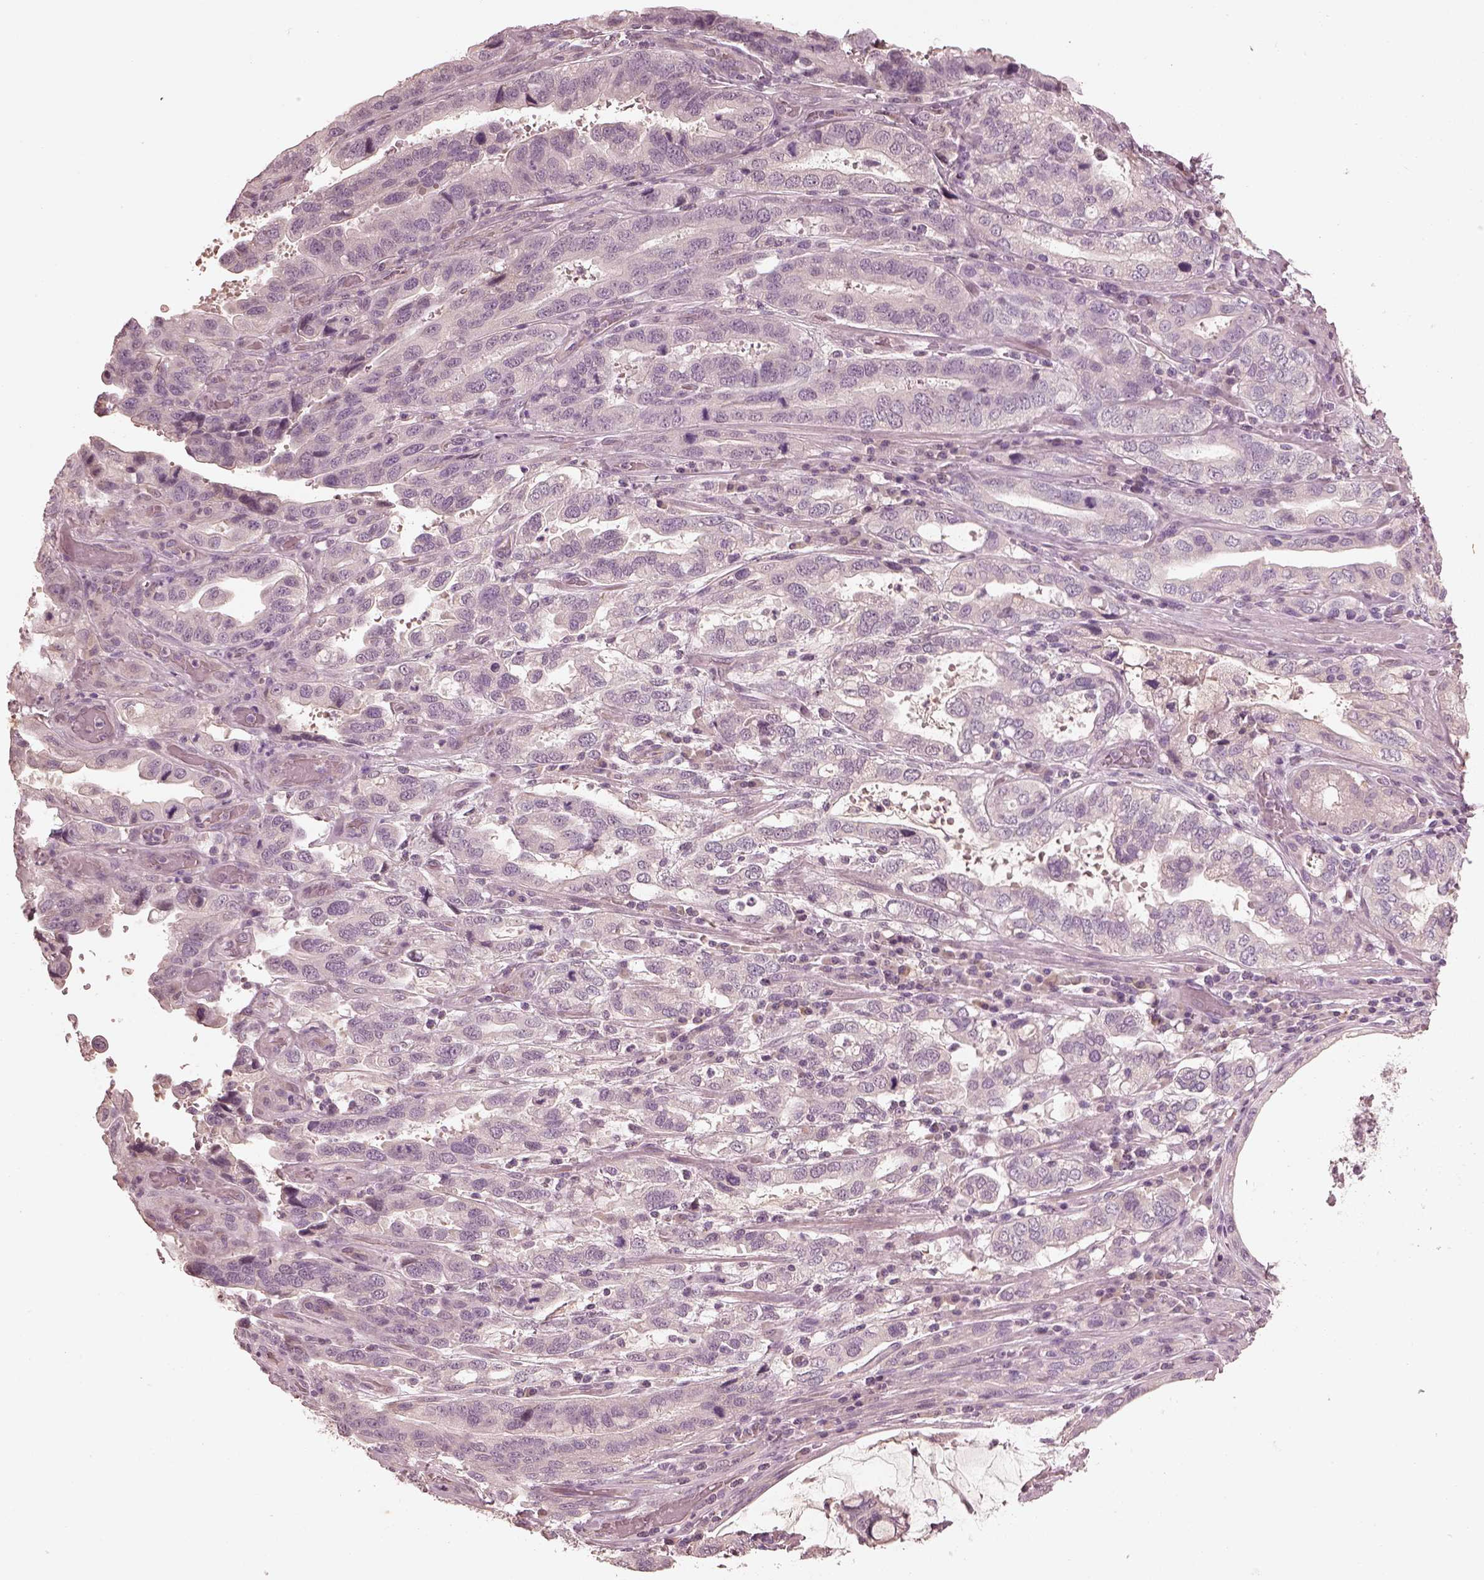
{"staining": {"intensity": "negative", "quantity": "none", "location": "none"}, "tissue": "stomach cancer", "cell_type": "Tumor cells", "image_type": "cancer", "snomed": [{"axis": "morphology", "description": "Adenocarcinoma, NOS"}, {"axis": "topography", "description": "Stomach, lower"}], "caption": "Tumor cells are negative for brown protein staining in stomach adenocarcinoma.", "gene": "VWA5B1", "patient": {"sex": "female", "age": 76}}